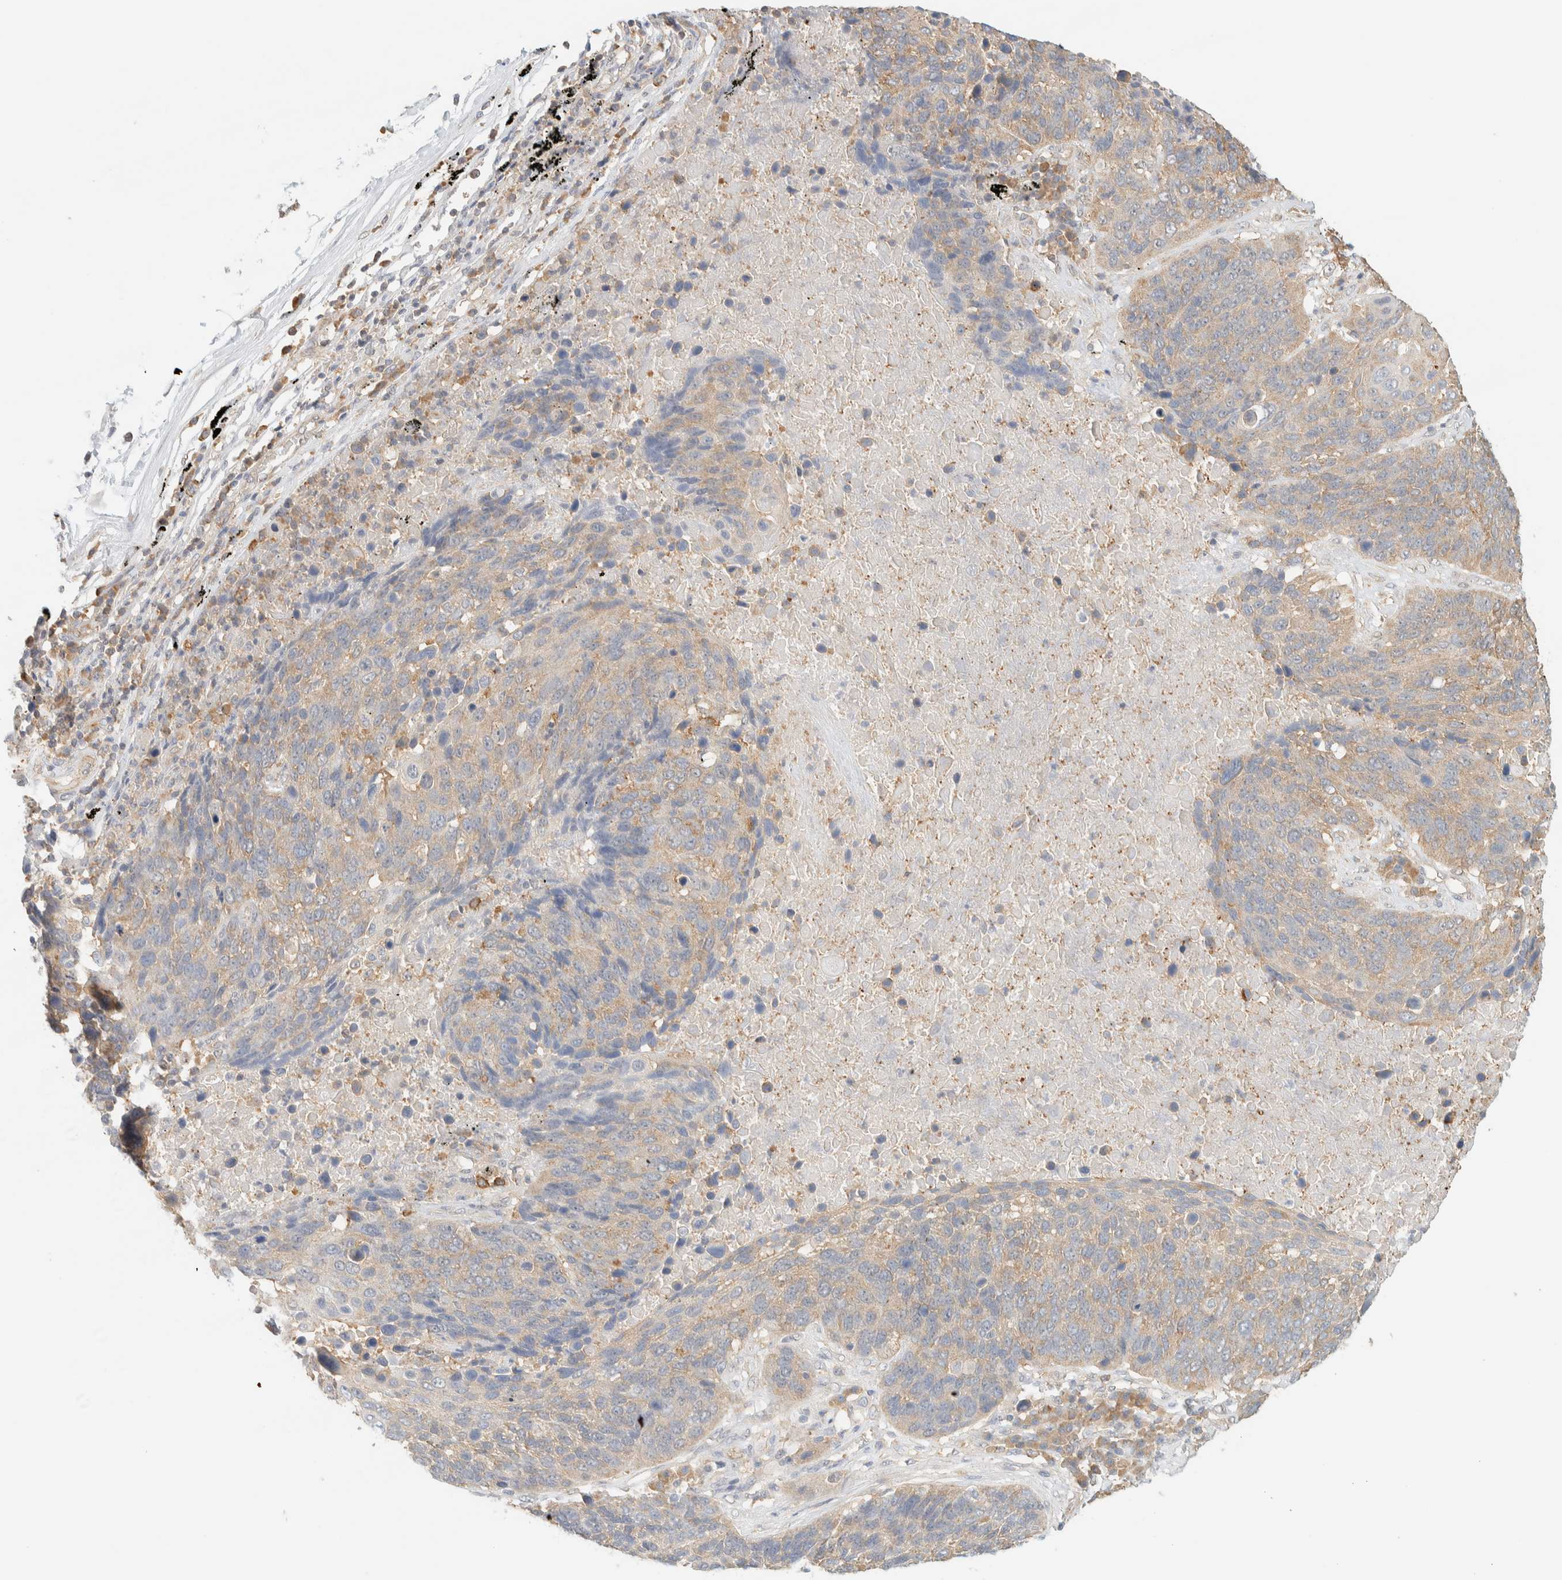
{"staining": {"intensity": "weak", "quantity": ">75%", "location": "cytoplasmic/membranous"}, "tissue": "lung cancer", "cell_type": "Tumor cells", "image_type": "cancer", "snomed": [{"axis": "morphology", "description": "Squamous cell carcinoma, NOS"}, {"axis": "topography", "description": "Lung"}], "caption": "A micrograph showing weak cytoplasmic/membranous expression in approximately >75% of tumor cells in lung squamous cell carcinoma, as visualized by brown immunohistochemical staining.", "gene": "TBC1D8B", "patient": {"sex": "male", "age": 66}}